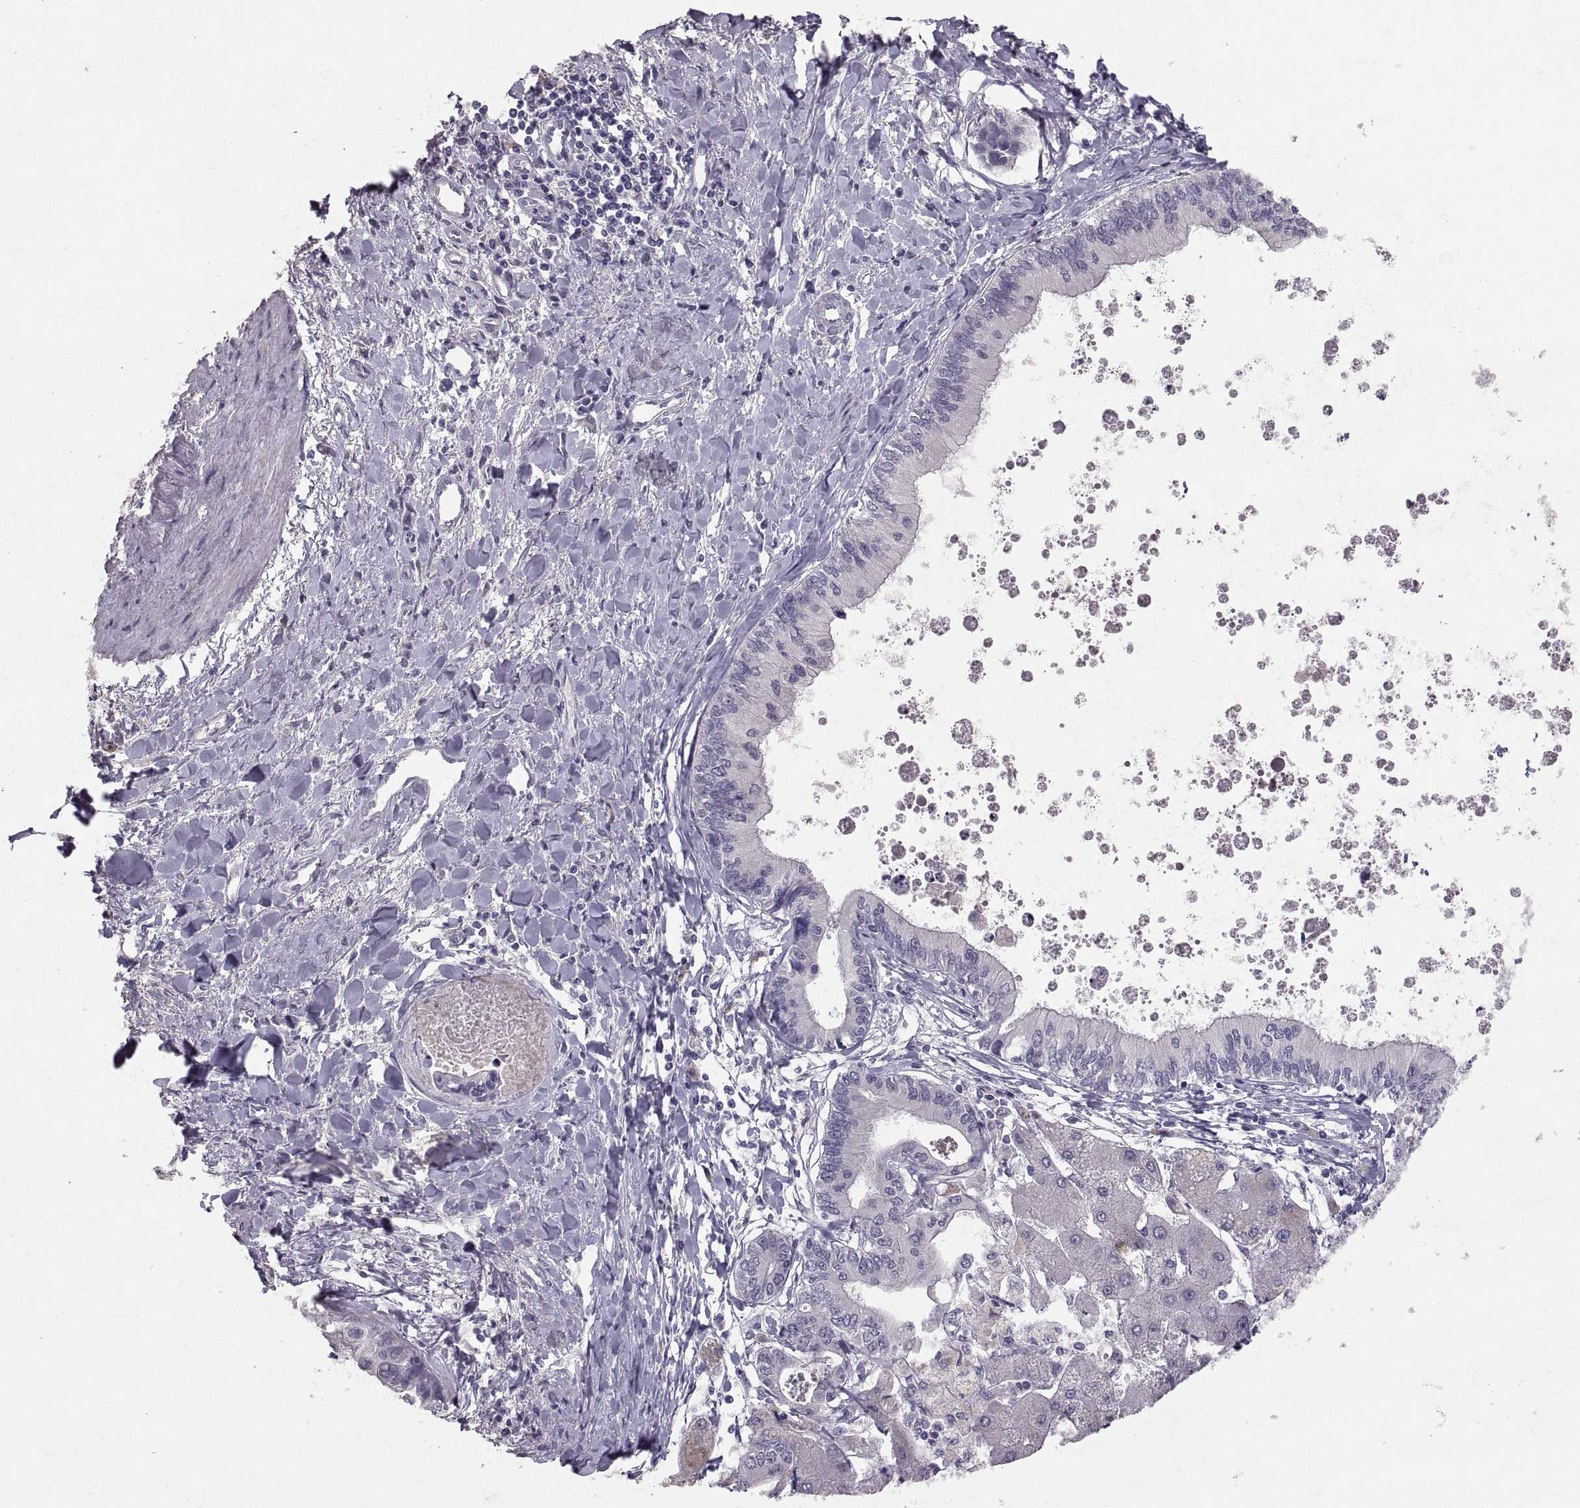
{"staining": {"intensity": "negative", "quantity": "none", "location": "none"}, "tissue": "liver cancer", "cell_type": "Tumor cells", "image_type": "cancer", "snomed": [{"axis": "morphology", "description": "Cholangiocarcinoma"}, {"axis": "topography", "description": "Liver"}], "caption": "Tumor cells show no significant staining in liver cancer.", "gene": "PTN", "patient": {"sex": "male", "age": 66}}